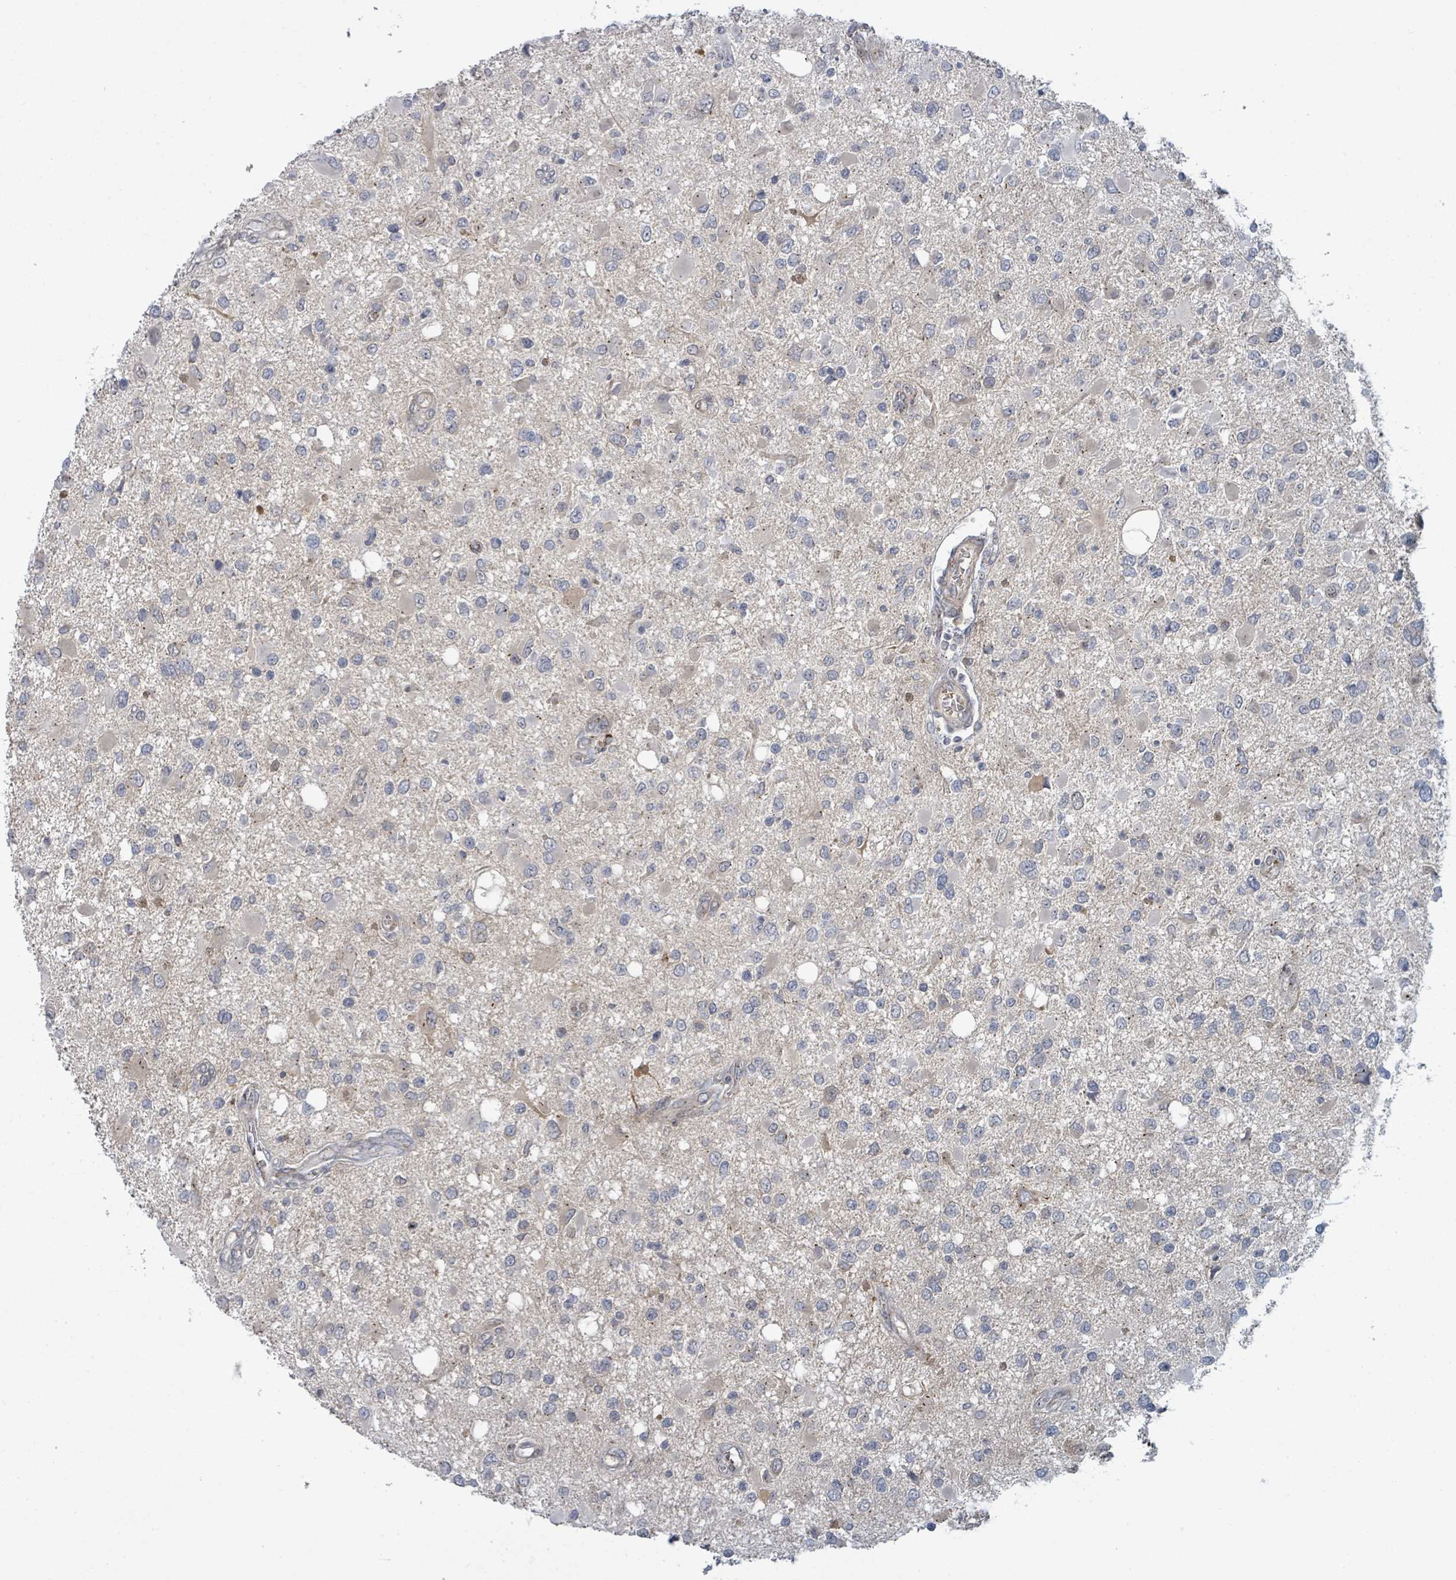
{"staining": {"intensity": "weak", "quantity": "<25%", "location": "cytoplasmic/membranous"}, "tissue": "glioma", "cell_type": "Tumor cells", "image_type": "cancer", "snomed": [{"axis": "morphology", "description": "Glioma, malignant, High grade"}, {"axis": "topography", "description": "Brain"}], "caption": "A high-resolution histopathology image shows immunohistochemistry staining of glioma, which displays no significant staining in tumor cells.", "gene": "COL5A3", "patient": {"sex": "male", "age": 53}}